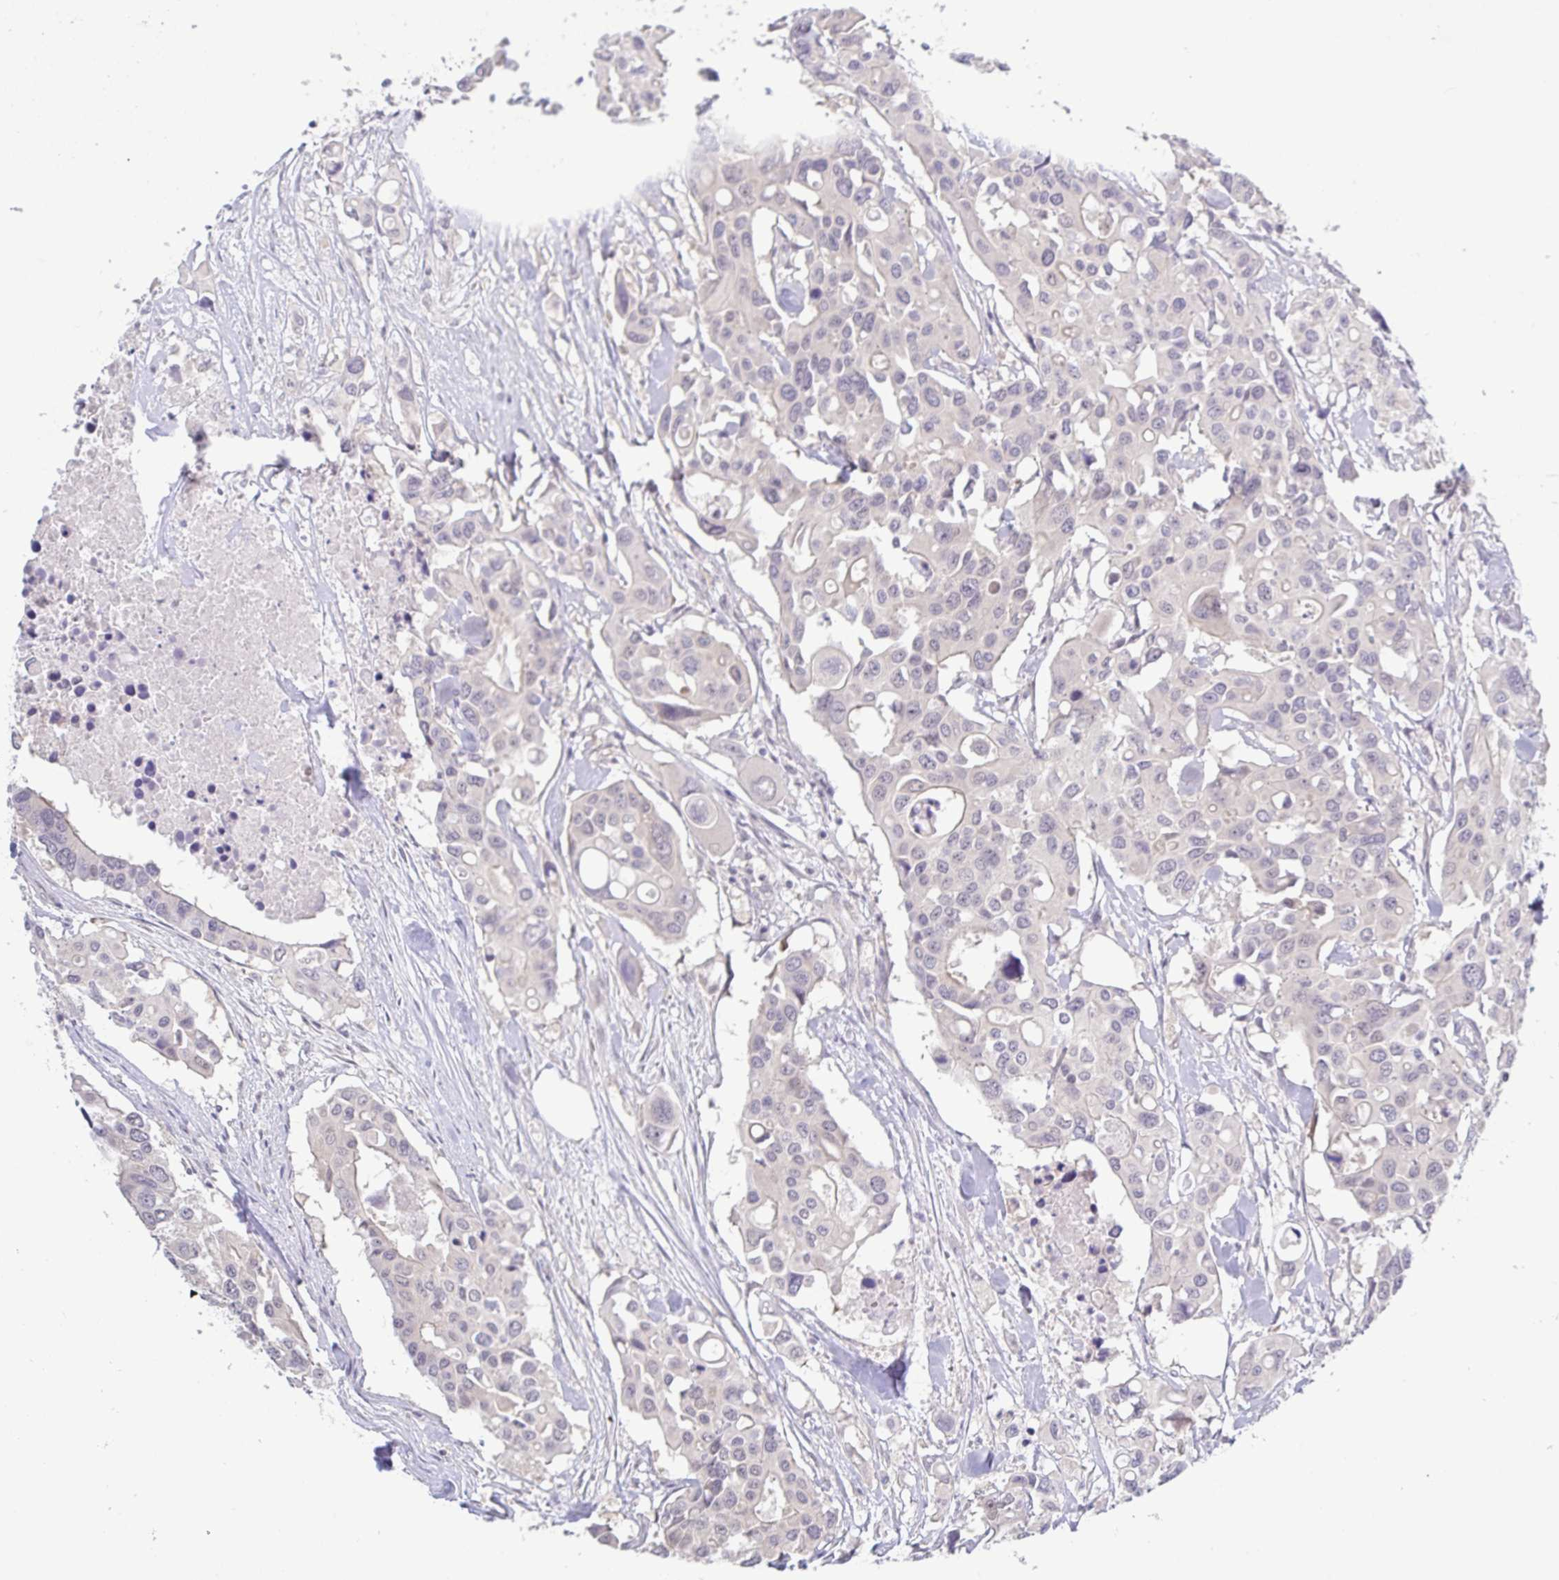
{"staining": {"intensity": "negative", "quantity": "none", "location": "none"}, "tissue": "colorectal cancer", "cell_type": "Tumor cells", "image_type": "cancer", "snomed": [{"axis": "morphology", "description": "Adenocarcinoma, NOS"}, {"axis": "topography", "description": "Colon"}], "caption": "Human colorectal cancer (adenocarcinoma) stained for a protein using immunohistochemistry (IHC) displays no expression in tumor cells.", "gene": "HYPK", "patient": {"sex": "male", "age": 77}}